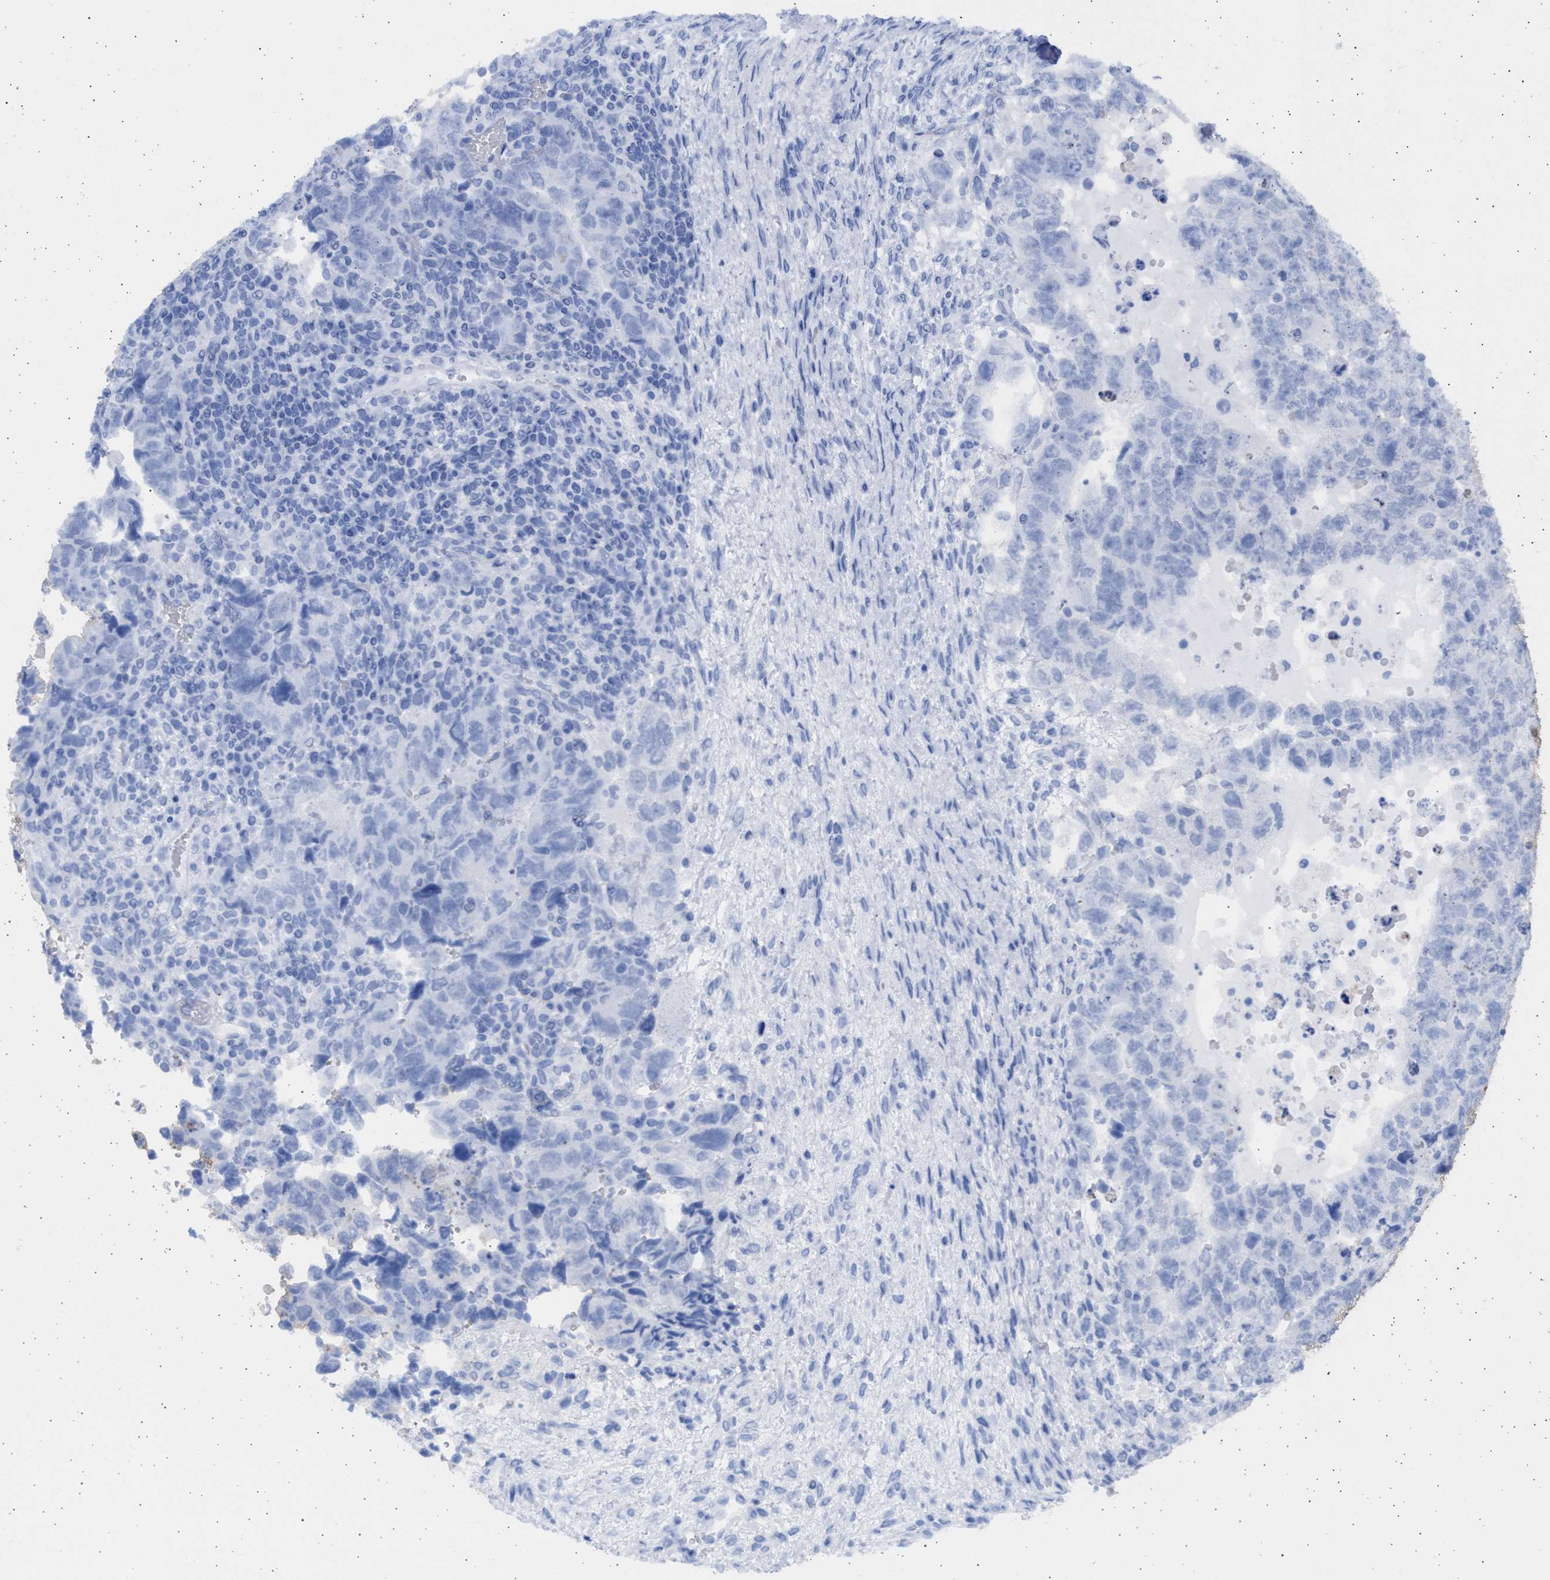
{"staining": {"intensity": "negative", "quantity": "none", "location": "none"}, "tissue": "testis cancer", "cell_type": "Tumor cells", "image_type": "cancer", "snomed": [{"axis": "morphology", "description": "Carcinoma, Embryonal, NOS"}, {"axis": "topography", "description": "Testis"}], "caption": "Tumor cells show no significant staining in embryonal carcinoma (testis). Brightfield microscopy of immunohistochemistry stained with DAB (3,3'-diaminobenzidine) (brown) and hematoxylin (blue), captured at high magnification.", "gene": "ALDOC", "patient": {"sex": "male", "age": 36}}